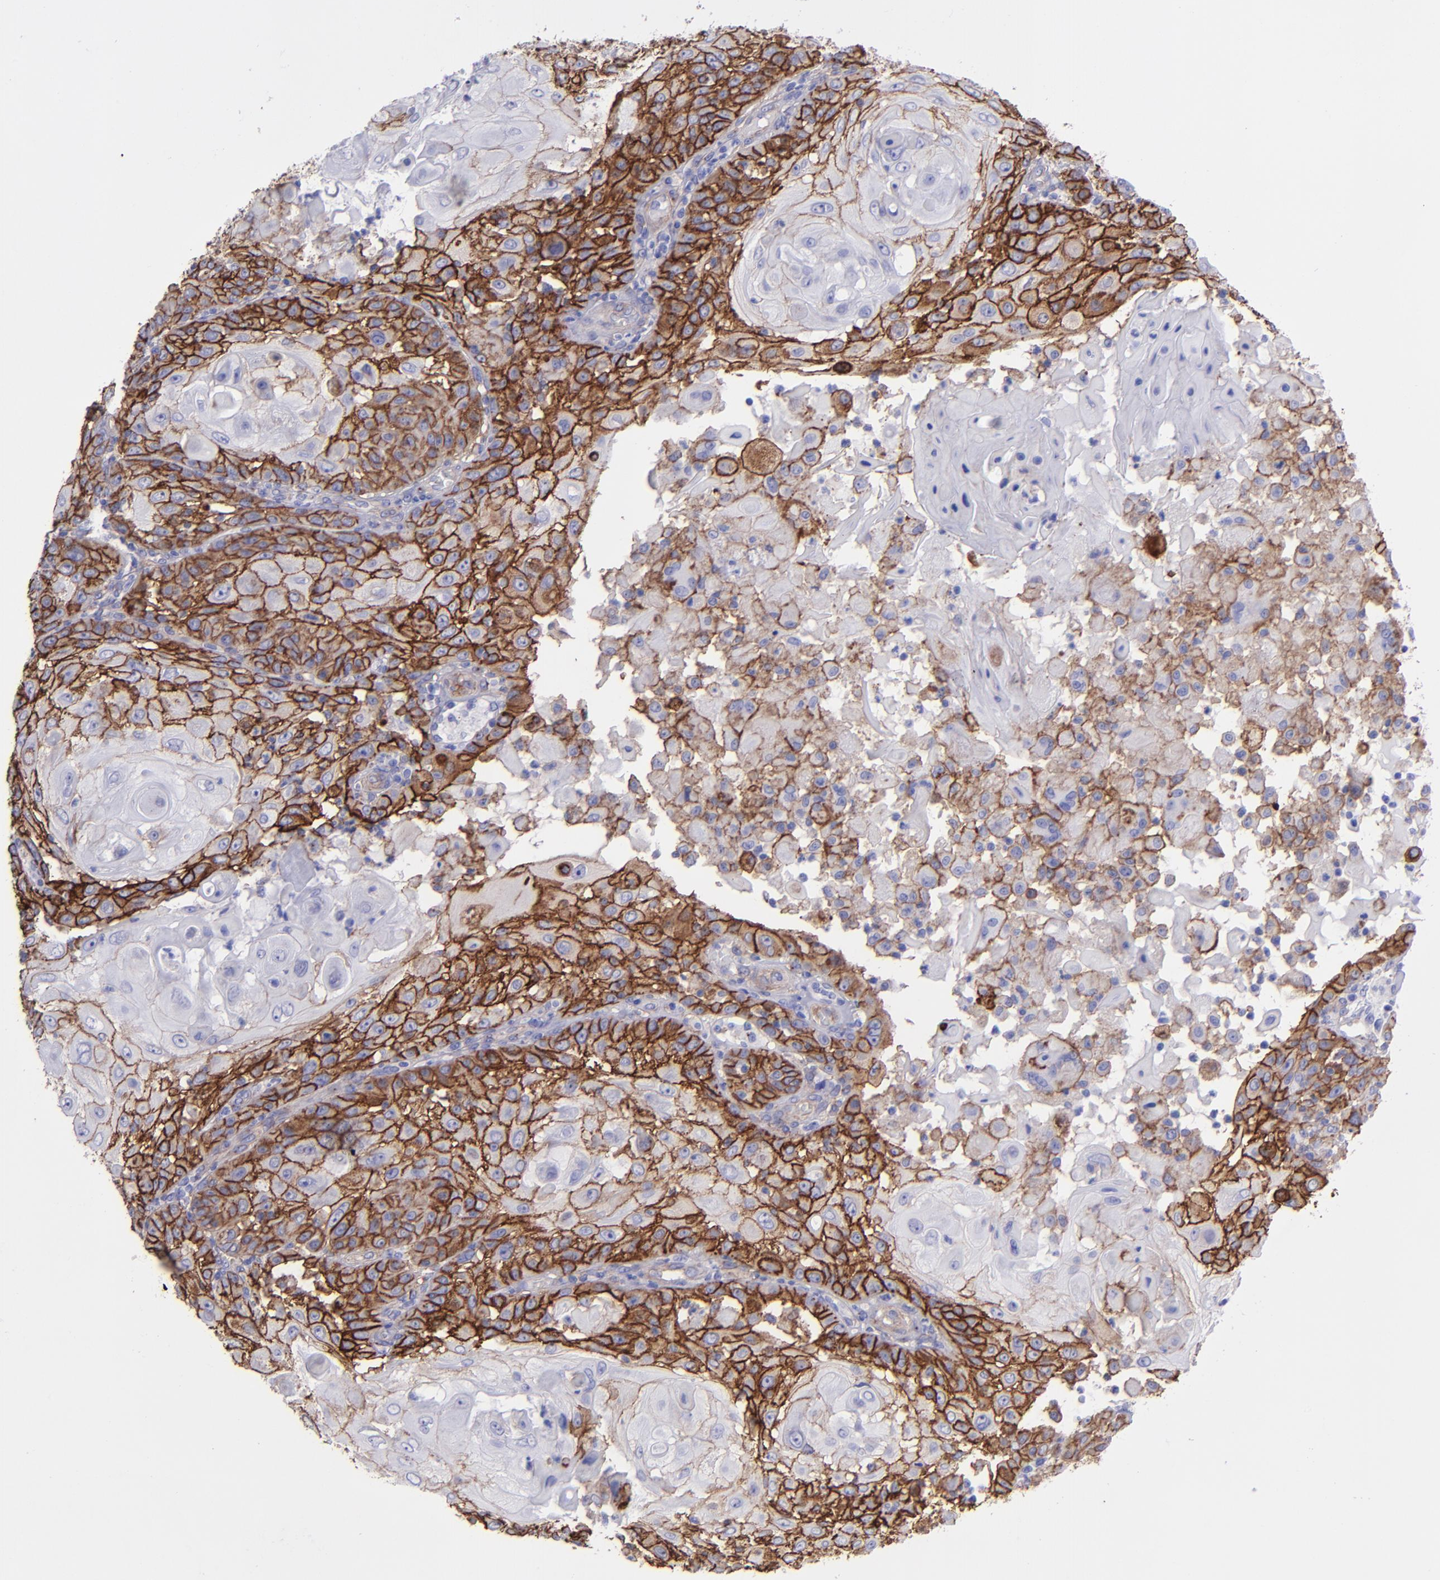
{"staining": {"intensity": "strong", "quantity": "25%-75%", "location": "cytoplasmic/membranous"}, "tissue": "skin cancer", "cell_type": "Tumor cells", "image_type": "cancer", "snomed": [{"axis": "morphology", "description": "Squamous cell carcinoma, NOS"}, {"axis": "topography", "description": "Skin"}], "caption": "Skin cancer (squamous cell carcinoma) tissue exhibits strong cytoplasmic/membranous positivity in about 25%-75% of tumor cells, visualized by immunohistochemistry. The staining was performed using DAB (3,3'-diaminobenzidine) to visualize the protein expression in brown, while the nuclei were stained in blue with hematoxylin (Magnification: 20x).", "gene": "ITGAV", "patient": {"sex": "female", "age": 89}}